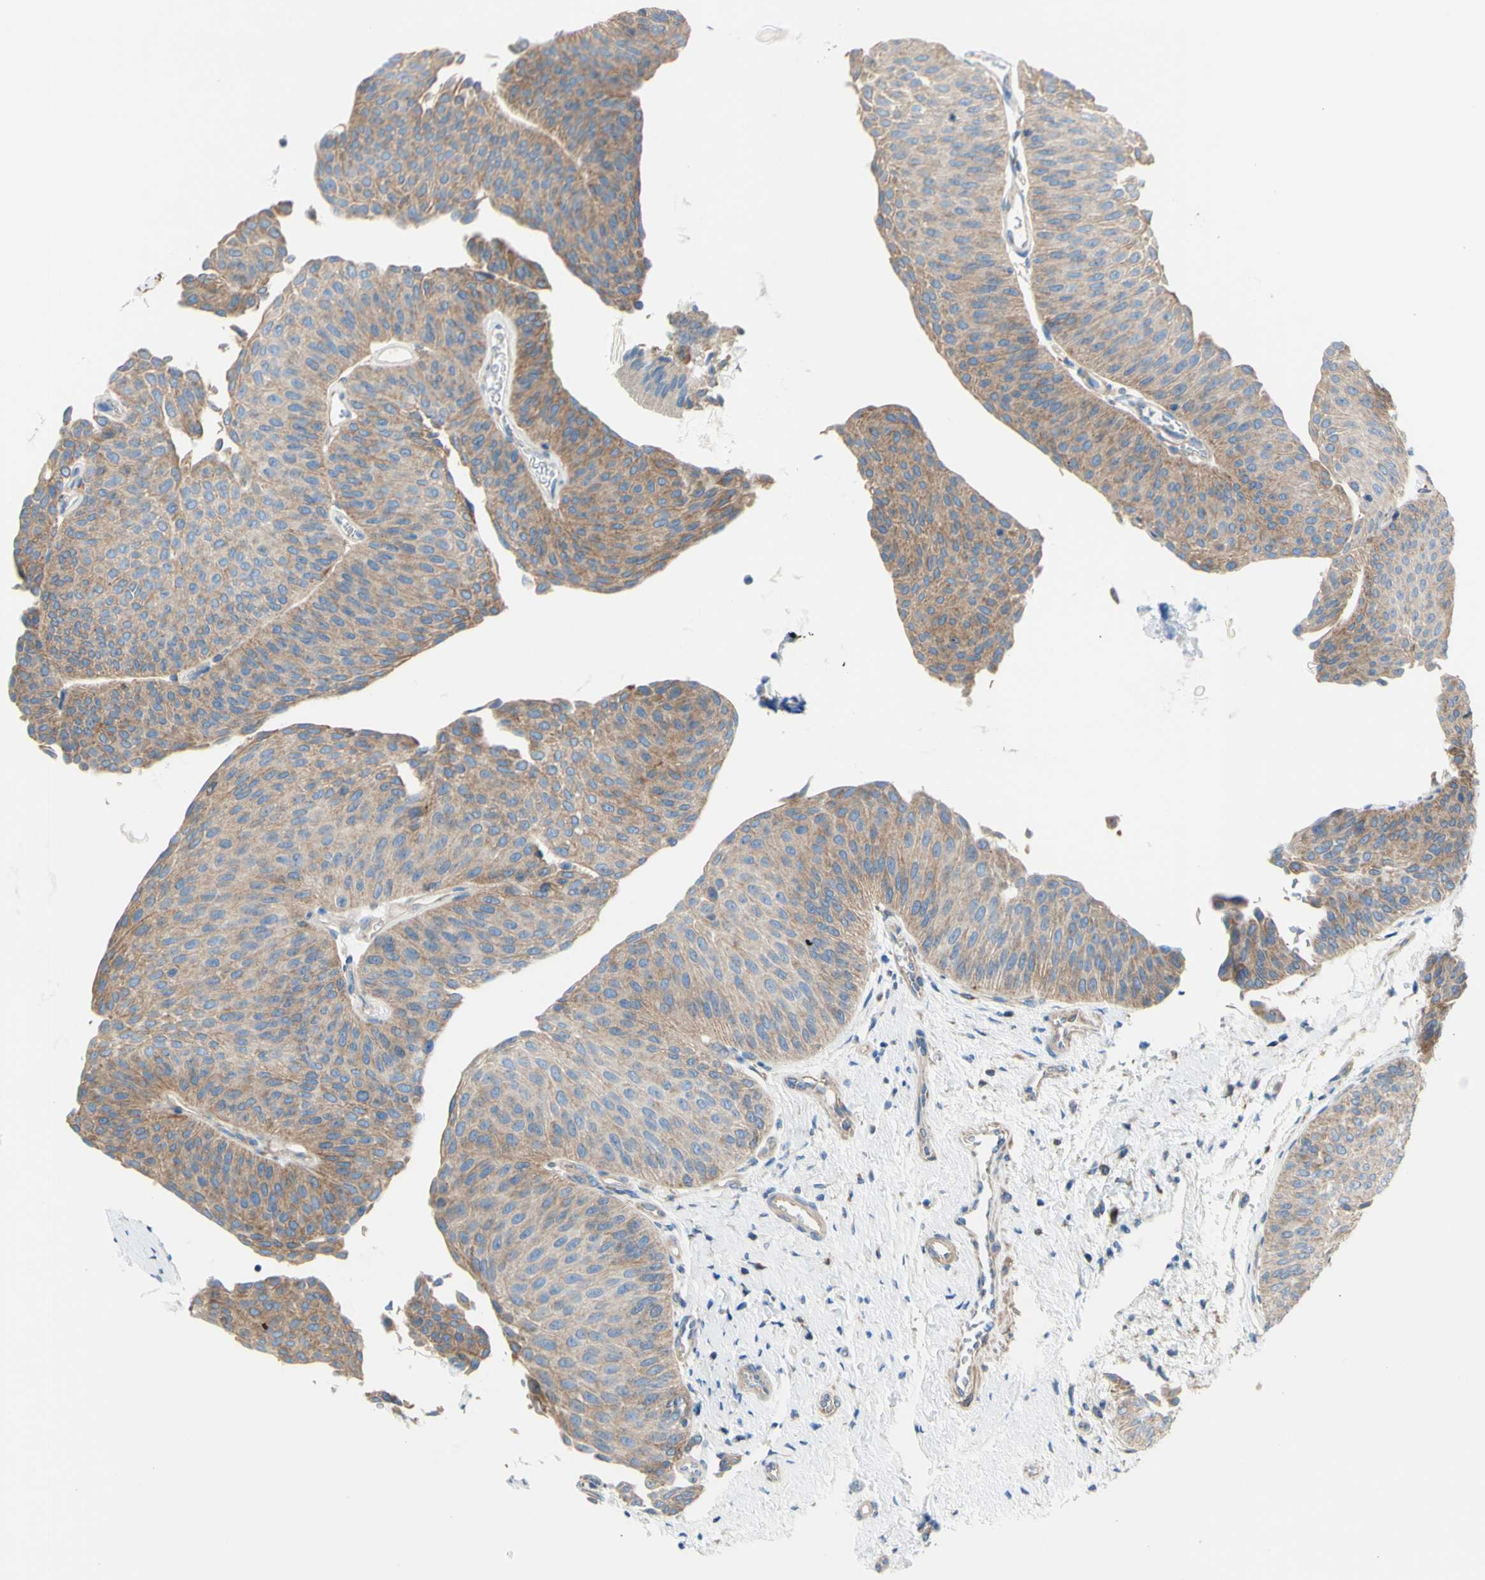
{"staining": {"intensity": "moderate", "quantity": "25%-75%", "location": "cytoplasmic/membranous"}, "tissue": "urothelial cancer", "cell_type": "Tumor cells", "image_type": "cancer", "snomed": [{"axis": "morphology", "description": "Urothelial carcinoma, Low grade"}, {"axis": "topography", "description": "Urinary bladder"}], "caption": "A high-resolution histopathology image shows immunohistochemistry staining of urothelial cancer, which demonstrates moderate cytoplasmic/membranous positivity in about 25%-75% of tumor cells.", "gene": "RETREG2", "patient": {"sex": "female", "age": 60}}